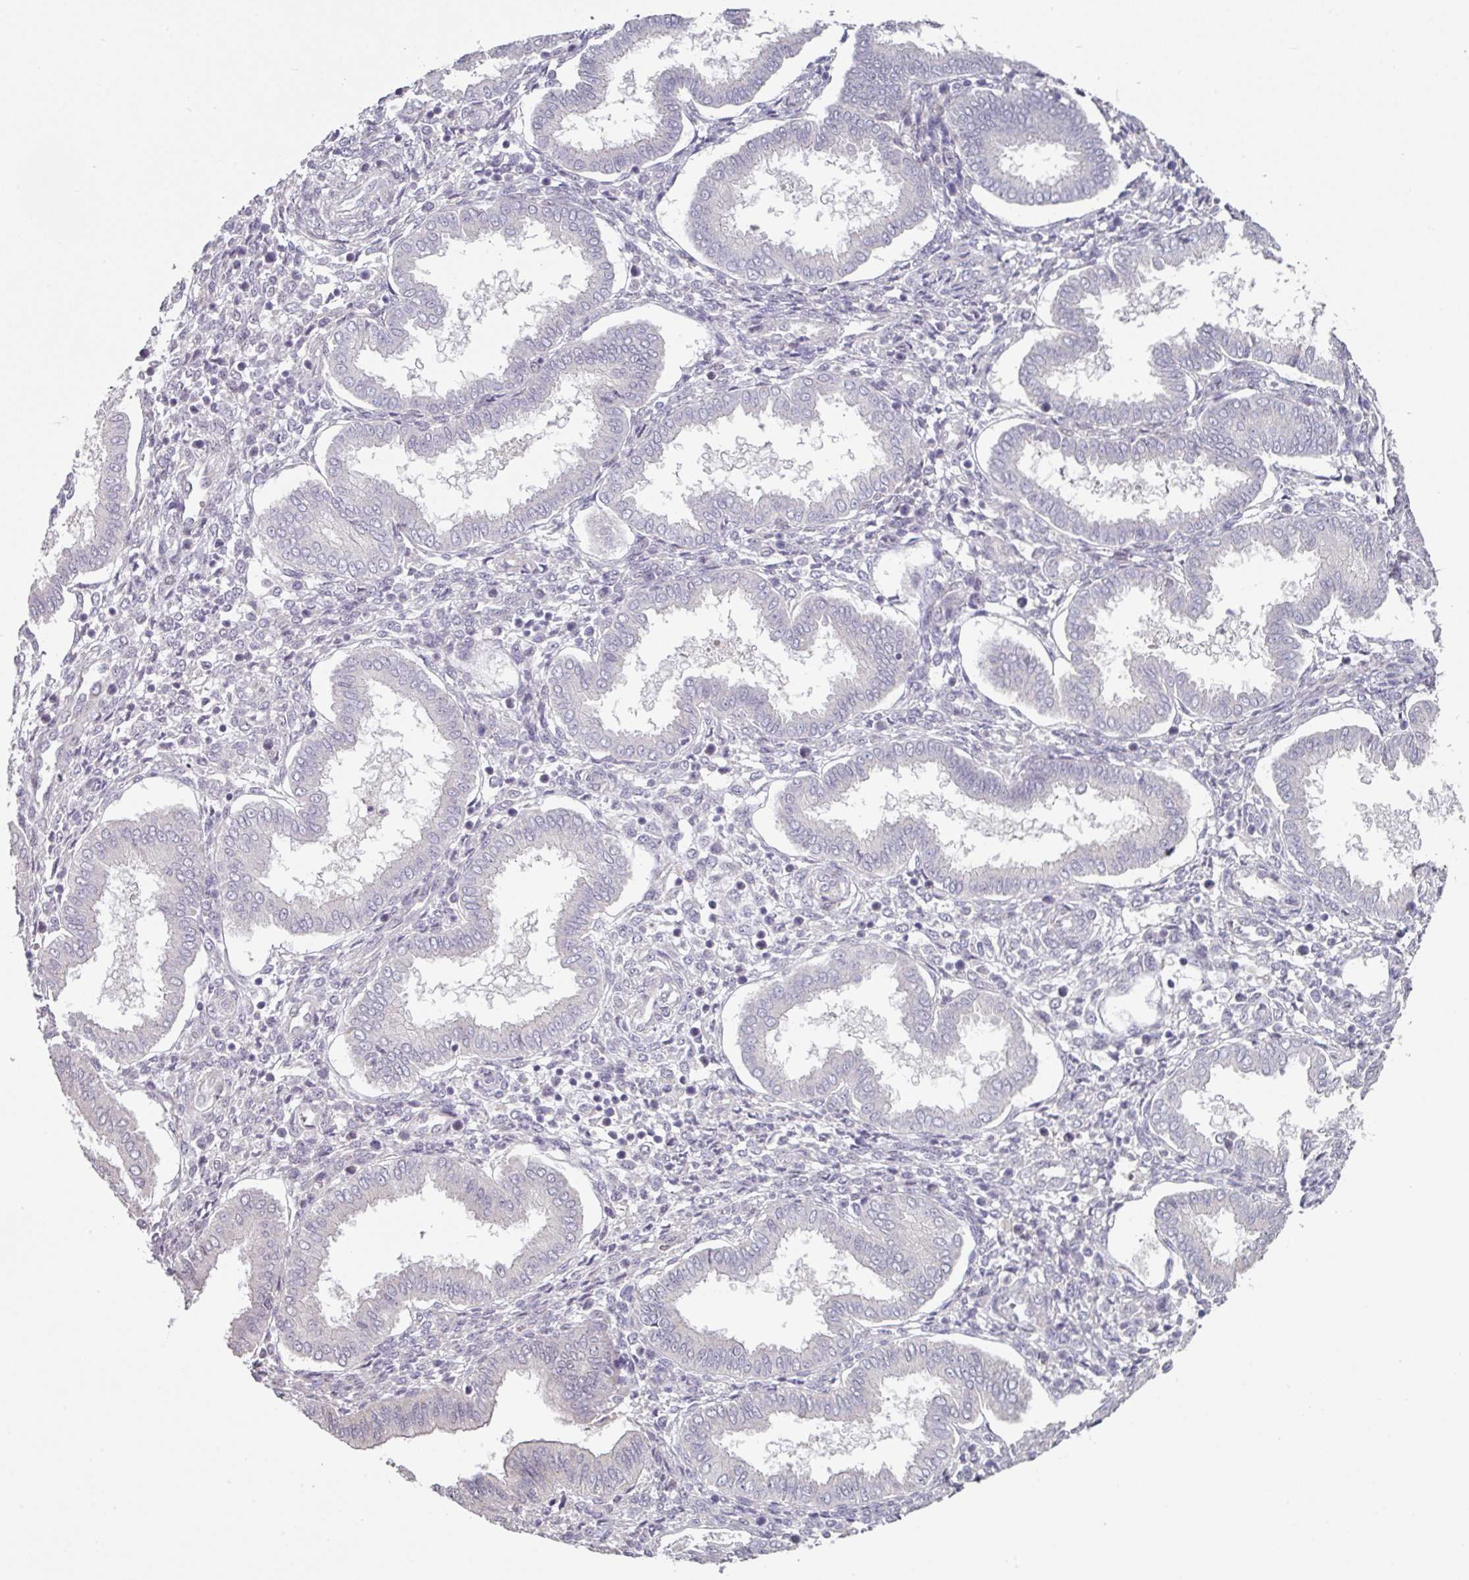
{"staining": {"intensity": "moderate", "quantity": "<25%", "location": "nuclear"}, "tissue": "endometrium", "cell_type": "Cells in endometrial stroma", "image_type": "normal", "snomed": [{"axis": "morphology", "description": "Normal tissue, NOS"}, {"axis": "topography", "description": "Endometrium"}], "caption": "Immunohistochemistry staining of benign endometrium, which displays low levels of moderate nuclear expression in approximately <25% of cells in endometrial stroma indicating moderate nuclear protein staining. The staining was performed using DAB (3,3'-diaminobenzidine) (brown) for protein detection and nuclei were counterstained in hematoxylin (blue).", "gene": "ELK1", "patient": {"sex": "female", "age": 24}}